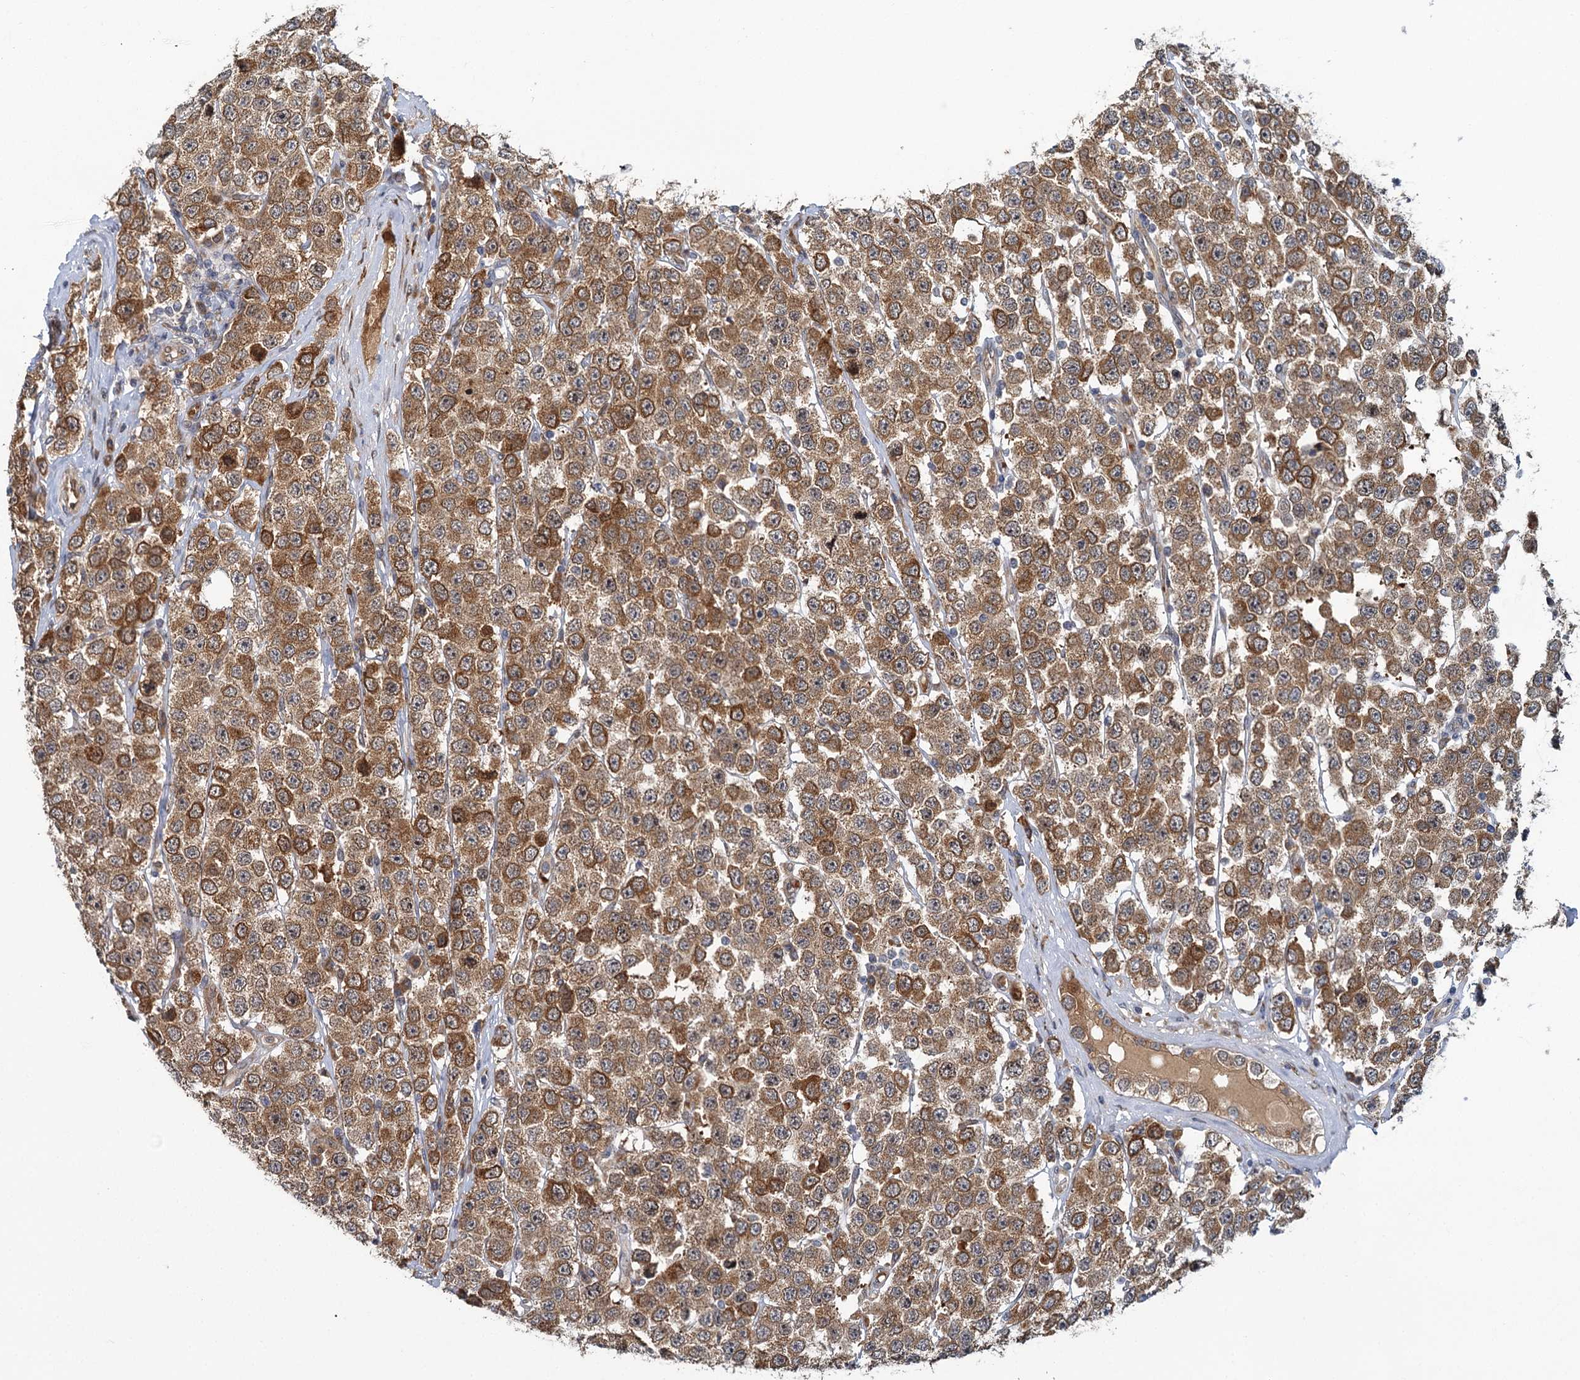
{"staining": {"intensity": "moderate", "quantity": ">75%", "location": "cytoplasmic/membranous"}, "tissue": "testis cancer", "cell_type": "Tumor cells", "image_type": "cancer", "snomed": [{"axis": "morphology", "description": "Seminoma, NOS"}, {"axis": "topography", "description": "Testis"}], "caption": "Immunohistochemistry of human testis seminoma demonstrates medium levels of moderate cytoplasmic/membranous positivity in approximately >75% of tumor cells. The protein is shown in brown color, while the nuclei are stained blue.", "gene": "APBA2", "patient": {"sex": "male", "age": 28}}